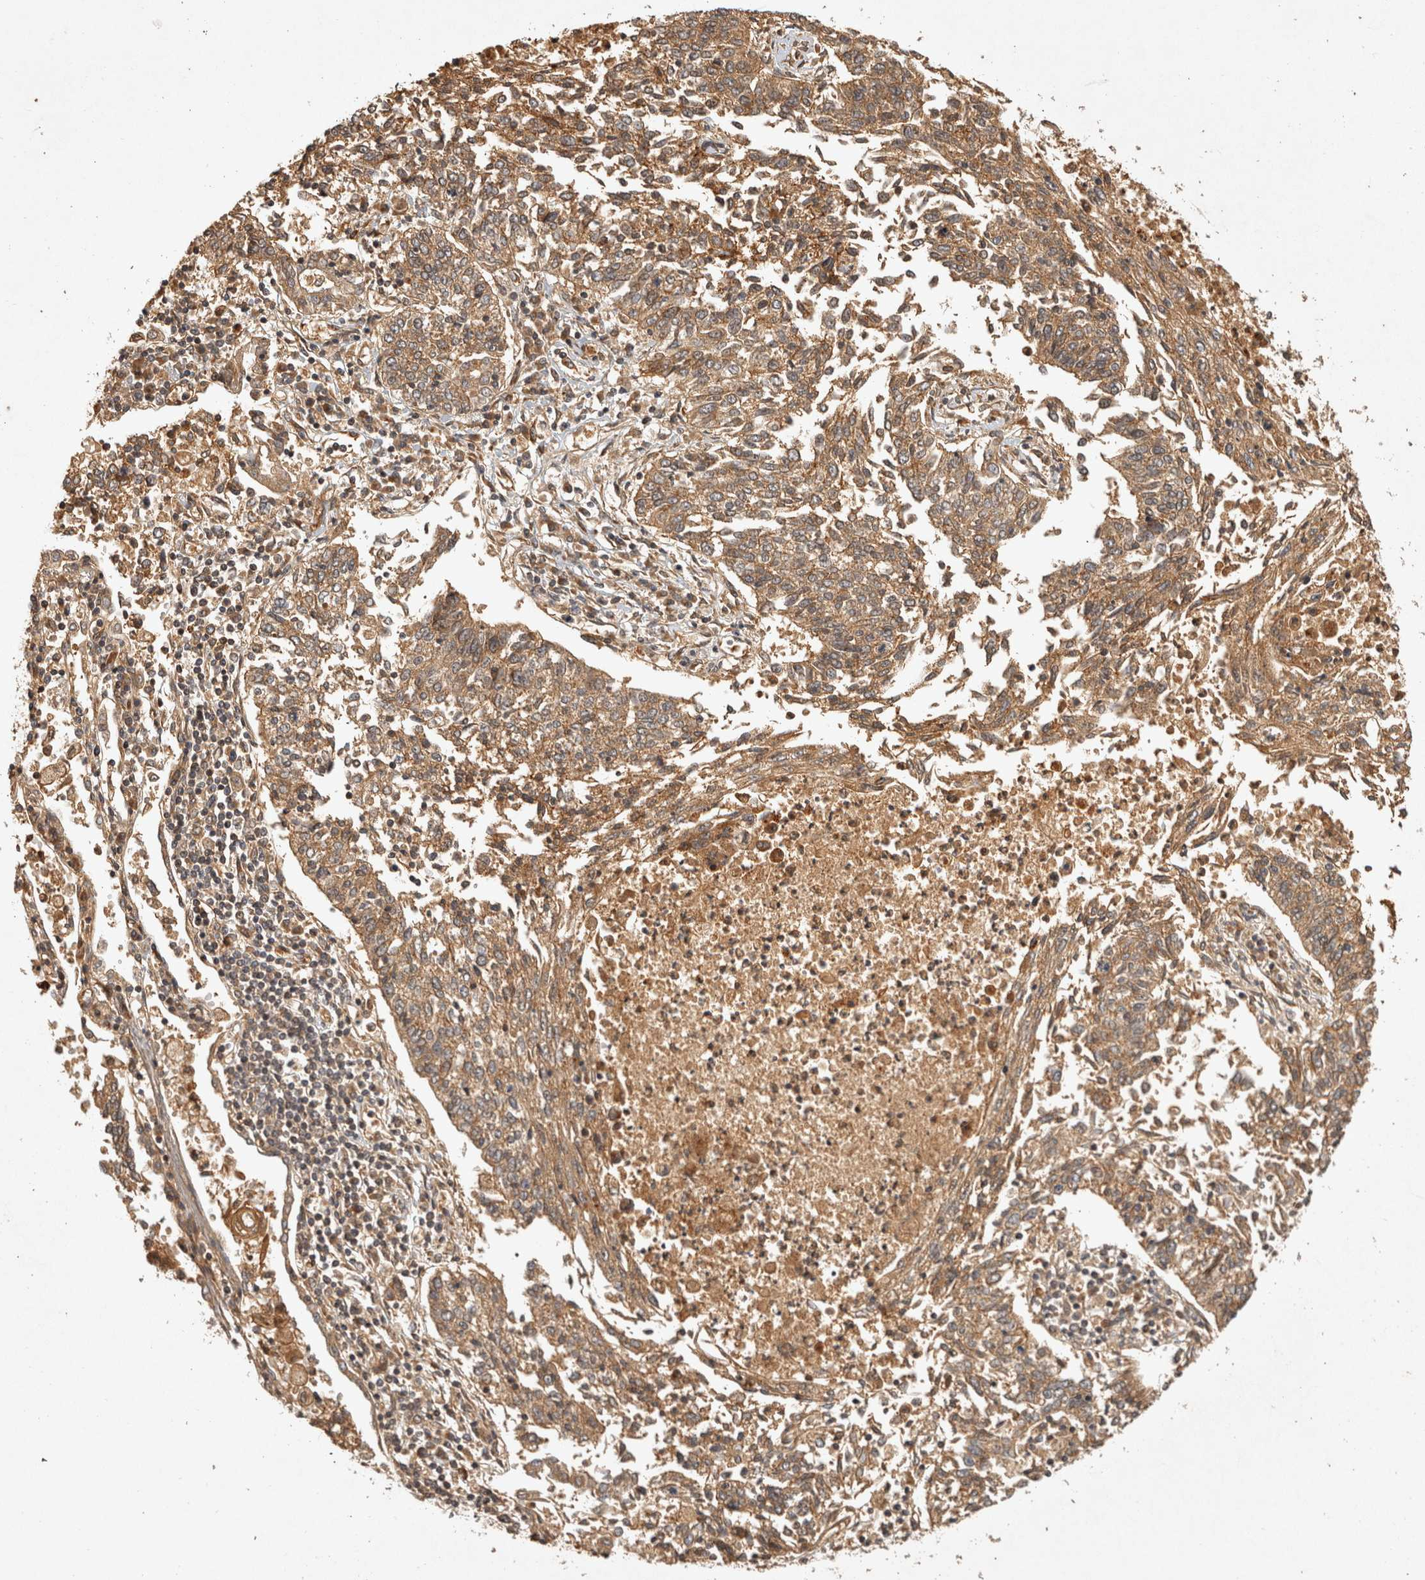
{"staining": {"intensity": "moderate", "quantity": ">75%", "location": "cytoplasmic/membranous"}, "tissue": "lung cancer", "cell_type": "Tumor cells", "image_type": "cancer", "snomed": [{"axis": "morphology", "description": "Normal tissue, NOS"}, {"axis": "morphology", "description": "Squamous cell carcinoma, NOS"}, {"axis": "topography", "description": "Cartilage tissue"}, {"axis": "topography", "description": "Lung"}, {"axis": "topography", "description": "Peripheral nerve tissue"}], "caption": "High-magnification brightfield microscopy of lung squamous cell carcinoma stained with DAB (brown) and counterstained with hematoxylin (blue). tumor cells exhibit moderate cytoplasmic/membranous positivity is present in about>75% of cells.", "gene": "CAMSAP2", "patient": {"sex": "female", "age": 49}}